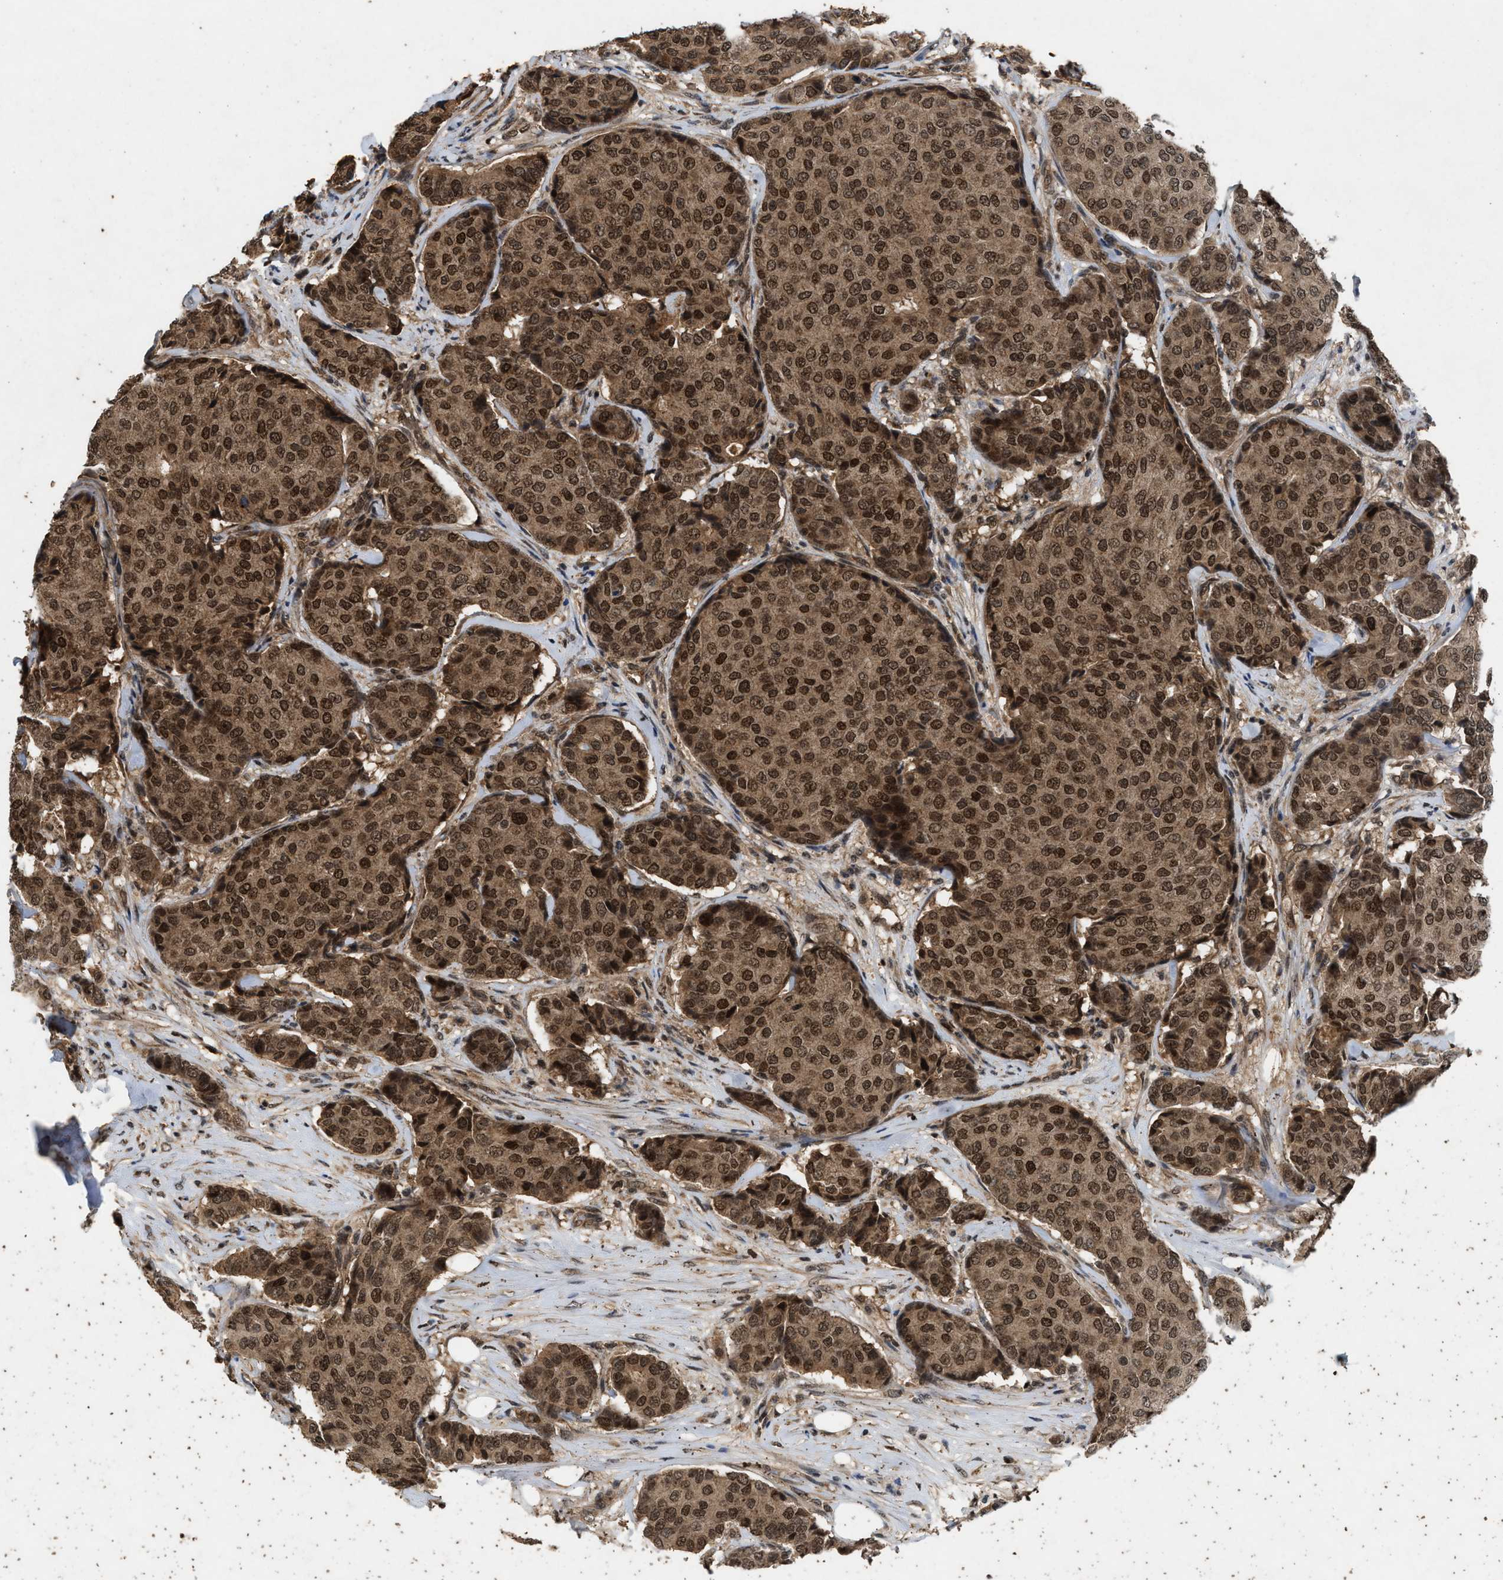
{"staining": {"intensity": "moderate", "quantity": ">75%", "location": "cytoplasmic/membranous,nuclear"}, "tissue": "breast cancer", "cell_type": "Tumor cells", "image_type": "cancer", "snomed": [{"axis": "morphology", "description": "Duct carcinoma"}, {"axis": "topography", "description": "Breast"}], "caption": "IHC (DAB) staining of invasive ductal carcinoma (breast) shows moderate cytoplasmic/membranous and nuclear protein staining in approximately >75% of tumor cells.", "gene": "RUSC2", "patient": {"sex": "female", "age": 75}}